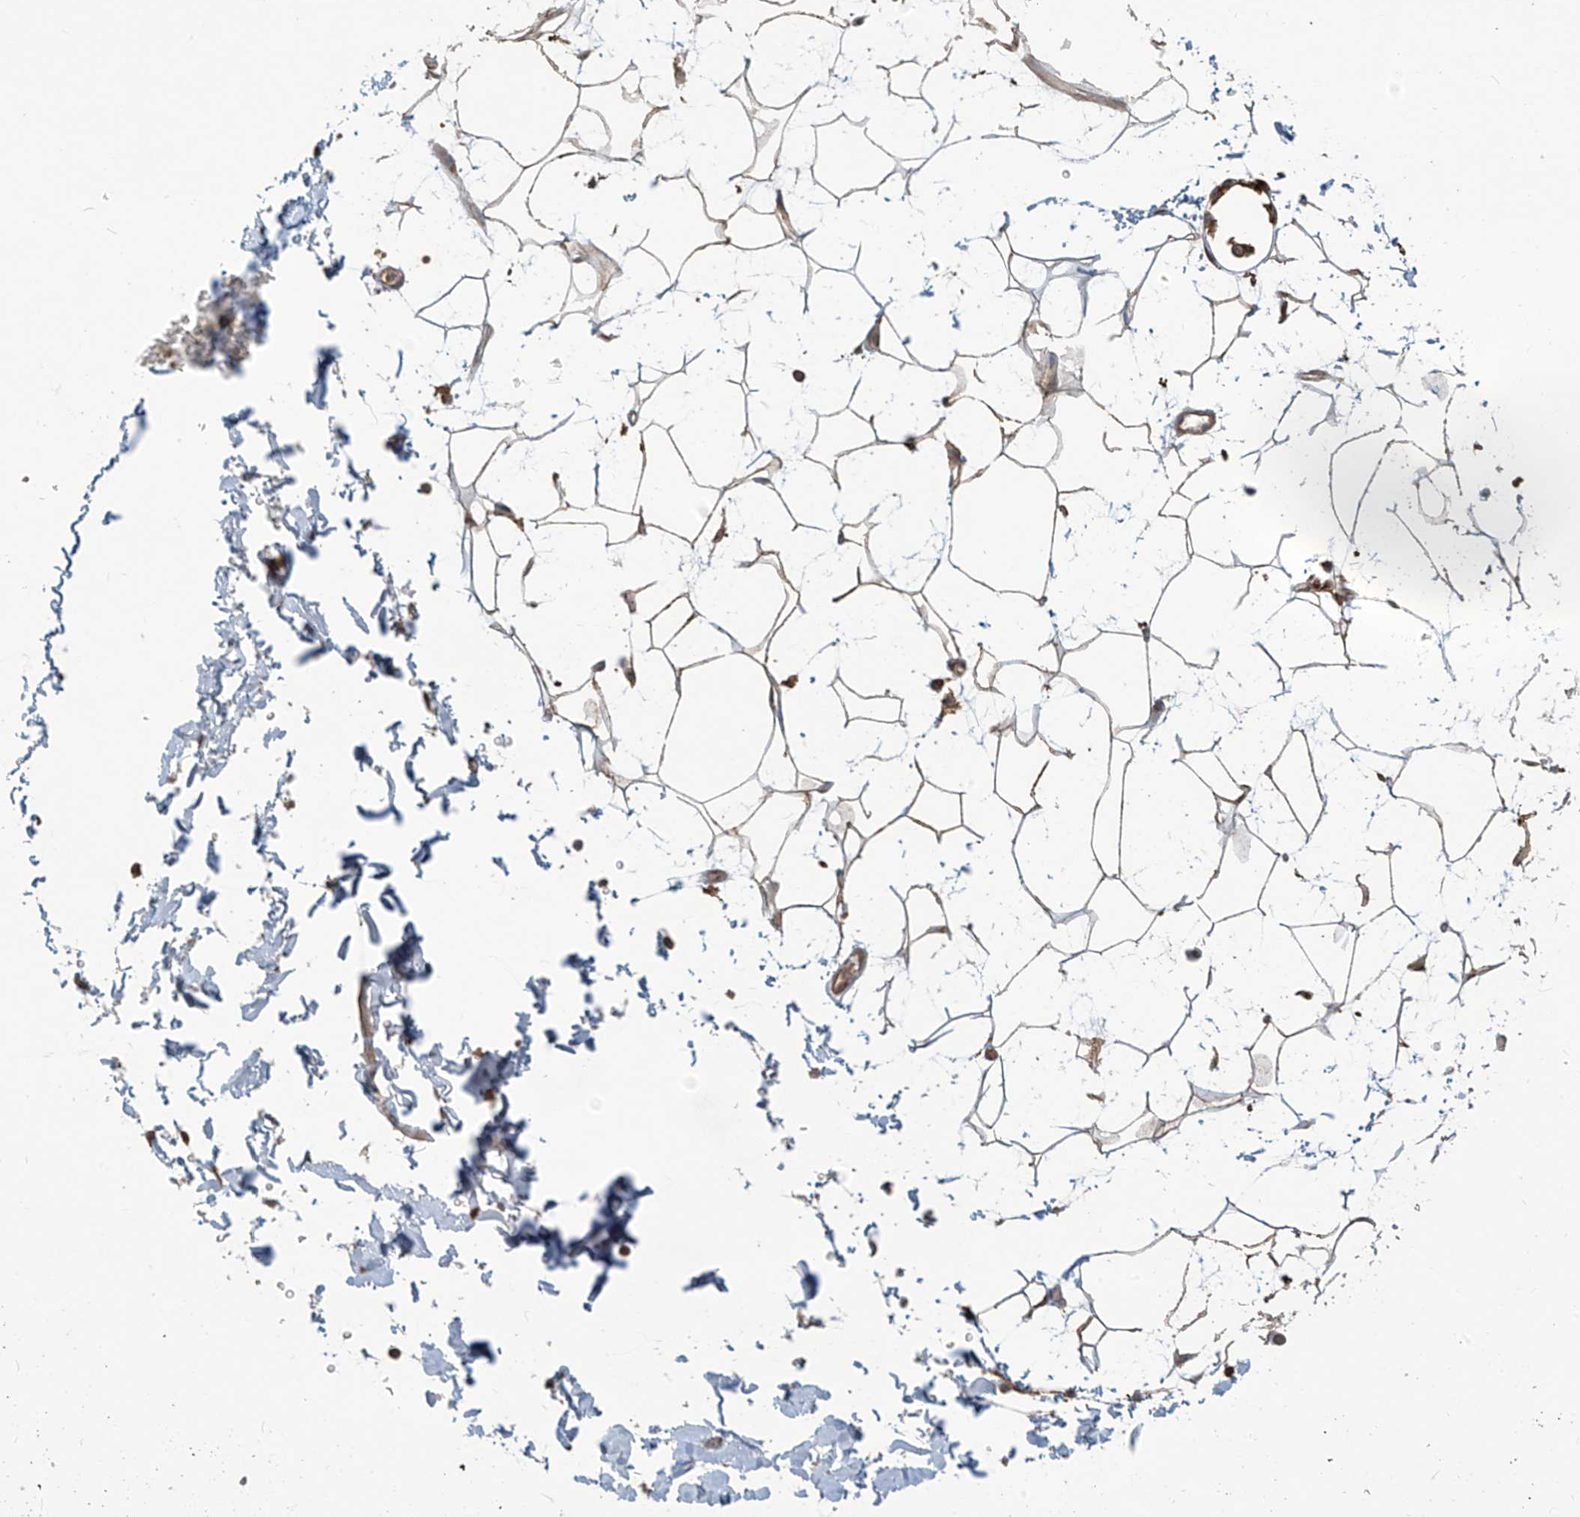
{"staining": {"intensity": "moderate", "quantity": ">75%", "location": "cytoplasmic/membranous"}, "tissue": "adipose tissue", "cell_type": "Adipocytes", "image_type": "normal", "snomed": [{"axis": "morphology", "description": "Normal tissue, NOS"}, {"axis": "topography", "description": "Soft tissue"}], "caption": "The photomicrograph shows staining of unremarkable adipose tissue, revealing moderate cytoplasmic/membranous protein expression (brown color) within adipocytes. The staining is performed using DAB (3,3'-diaminobenzidine) brown chromogen to label protein expression. The nuclei are counter-stained blue using hematoxylin.", "gene": "KATNIP", "patient": {"sex": "male", "age": 72}}